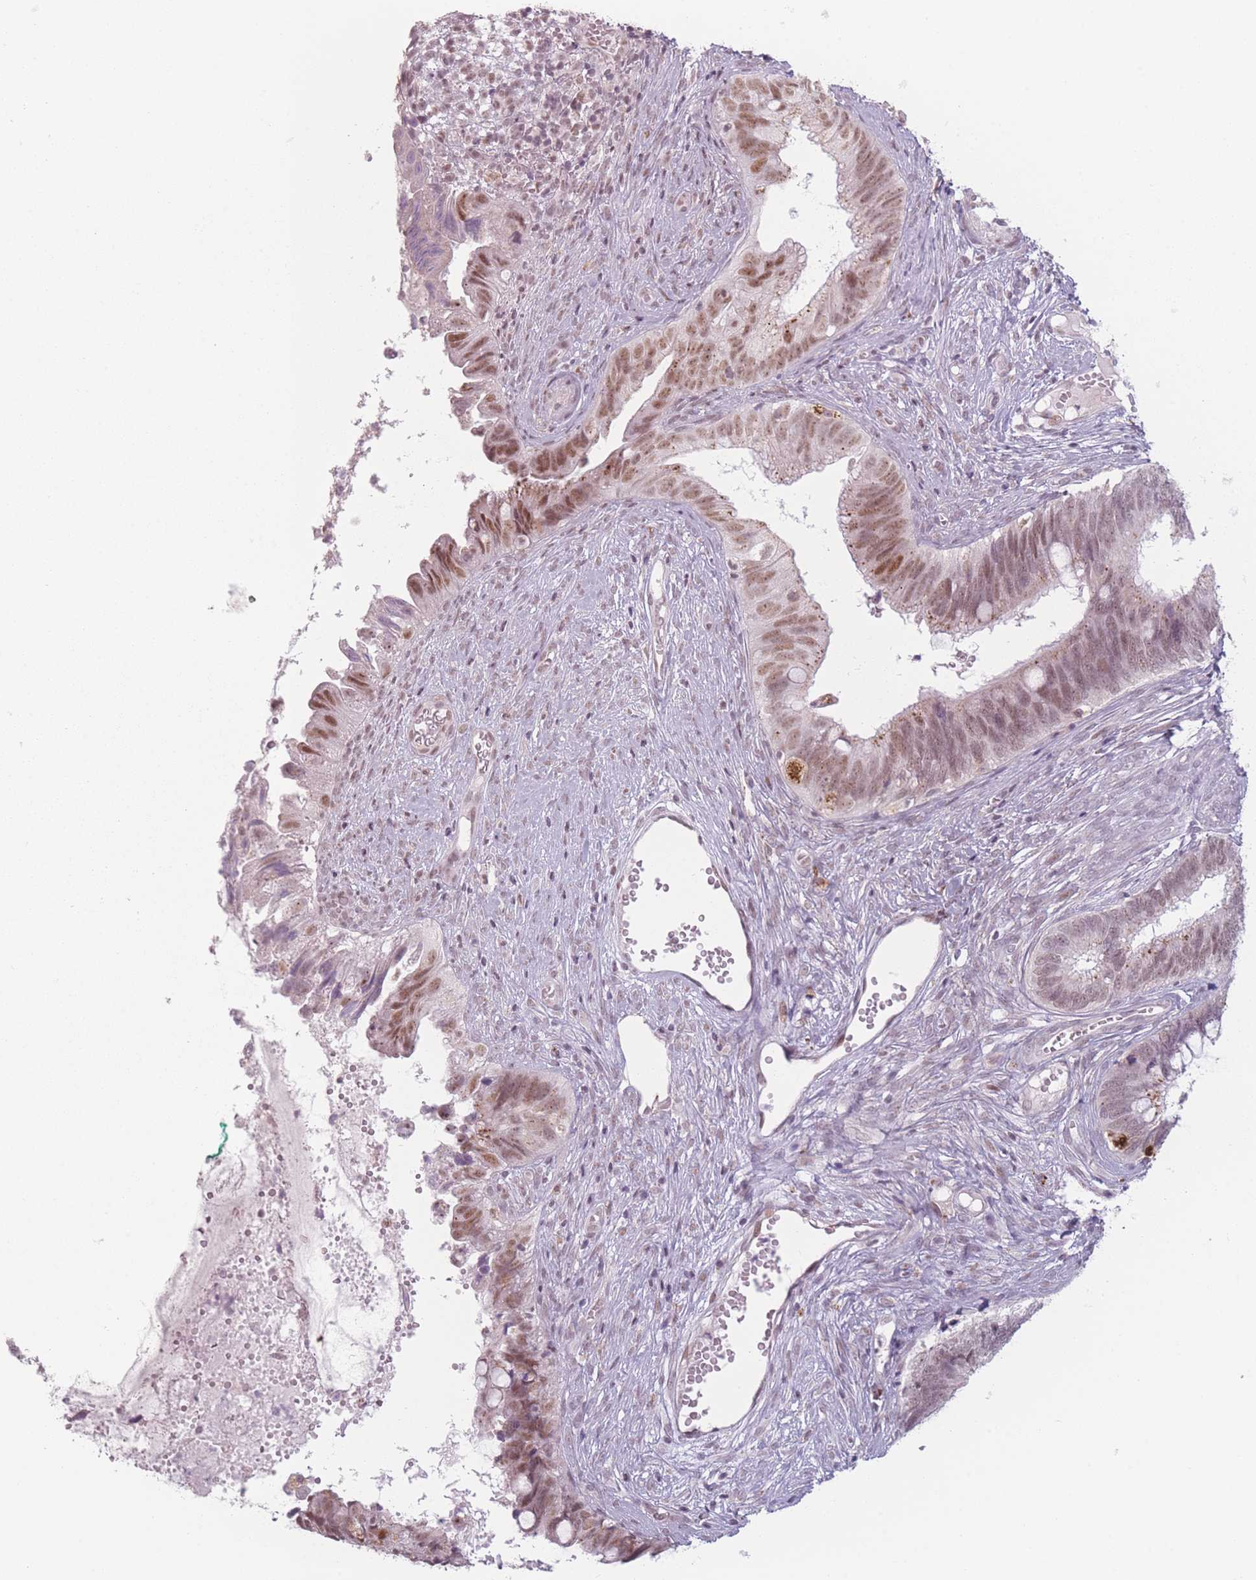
{"staining": {"intensity": "moderate", "quantity": ">75%", "location": "cytoplasmic/membranous,nuclear"}, "tissue": "cervical cancer", "cell_type": "Tumor cells", "image_type": "cancer", "snomed": [{"axis": "morphology", "description": "Adenocarcinoma, NOS"}, {"axis": "topography", "description": "Cervix"}], "caption": "Tumor cells reveal medium levels of moderate cytoplasmic/membranous and nuclear staining in approximately >75% of cells in cervical adenocarcinoma.", "gene": "OR10C1", "patient": {"sex": "female", "age": 42}}